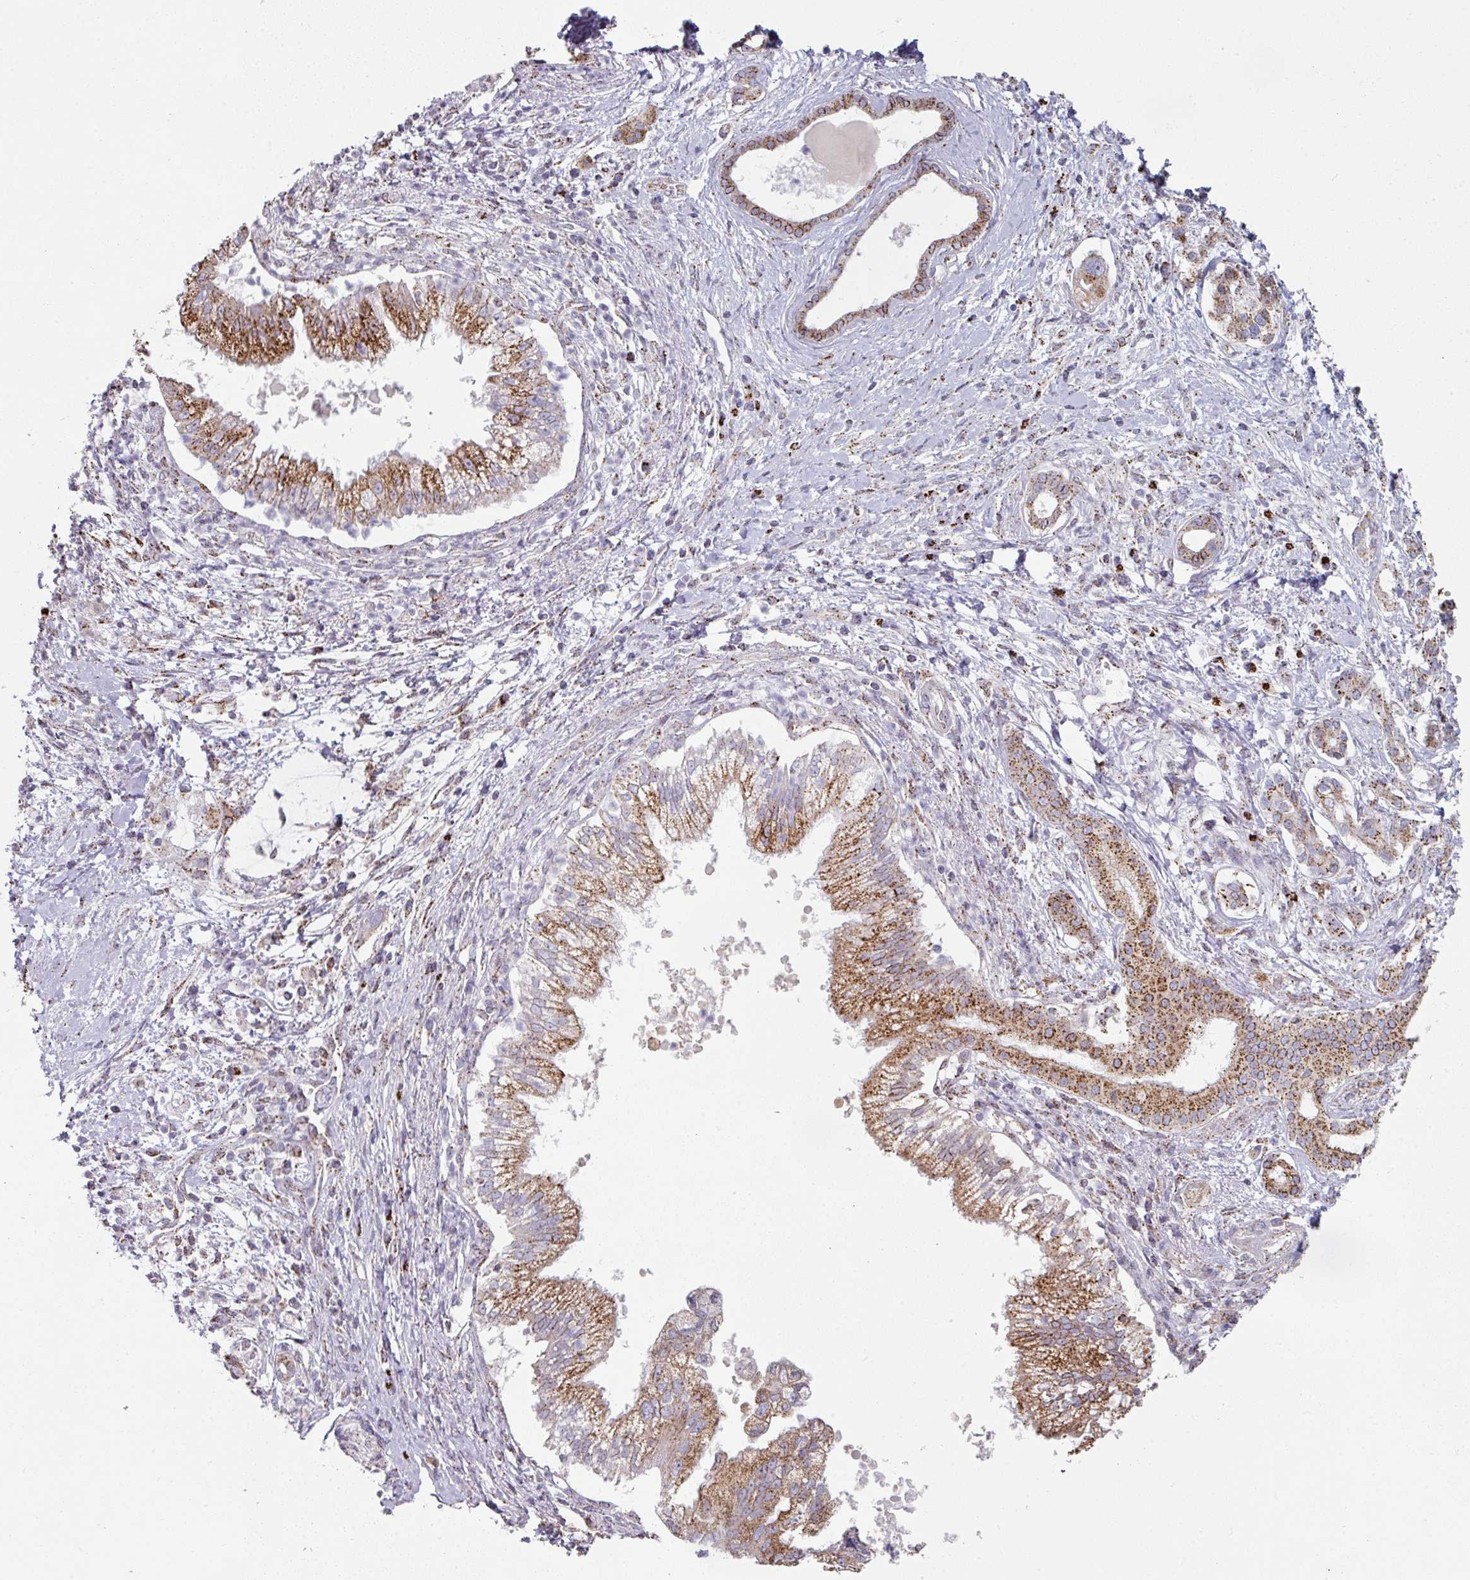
{"staining": {"intensity": "strong", "quantity": "25%-75%", "location": "cytoplasmic/membranous"}, "tissue": "pancreatic cancer", "cell_type": "Tumor cells", "image_type": "cancer", "snomed": [{"axis": "morphology", "description": "Adenocarcinoma, NOS"}, {"axis": "topography", "description": "Pancreas"}], "caption": "Adenocarcinoma (pancreatic) stained with a brown dye demonstrates strong cytoplasmic/membranous positive expression in approximately 25%-75% of tumor cells.", "gene": "CCDC85B", "patient": {"sex": "male", "age": 70}}